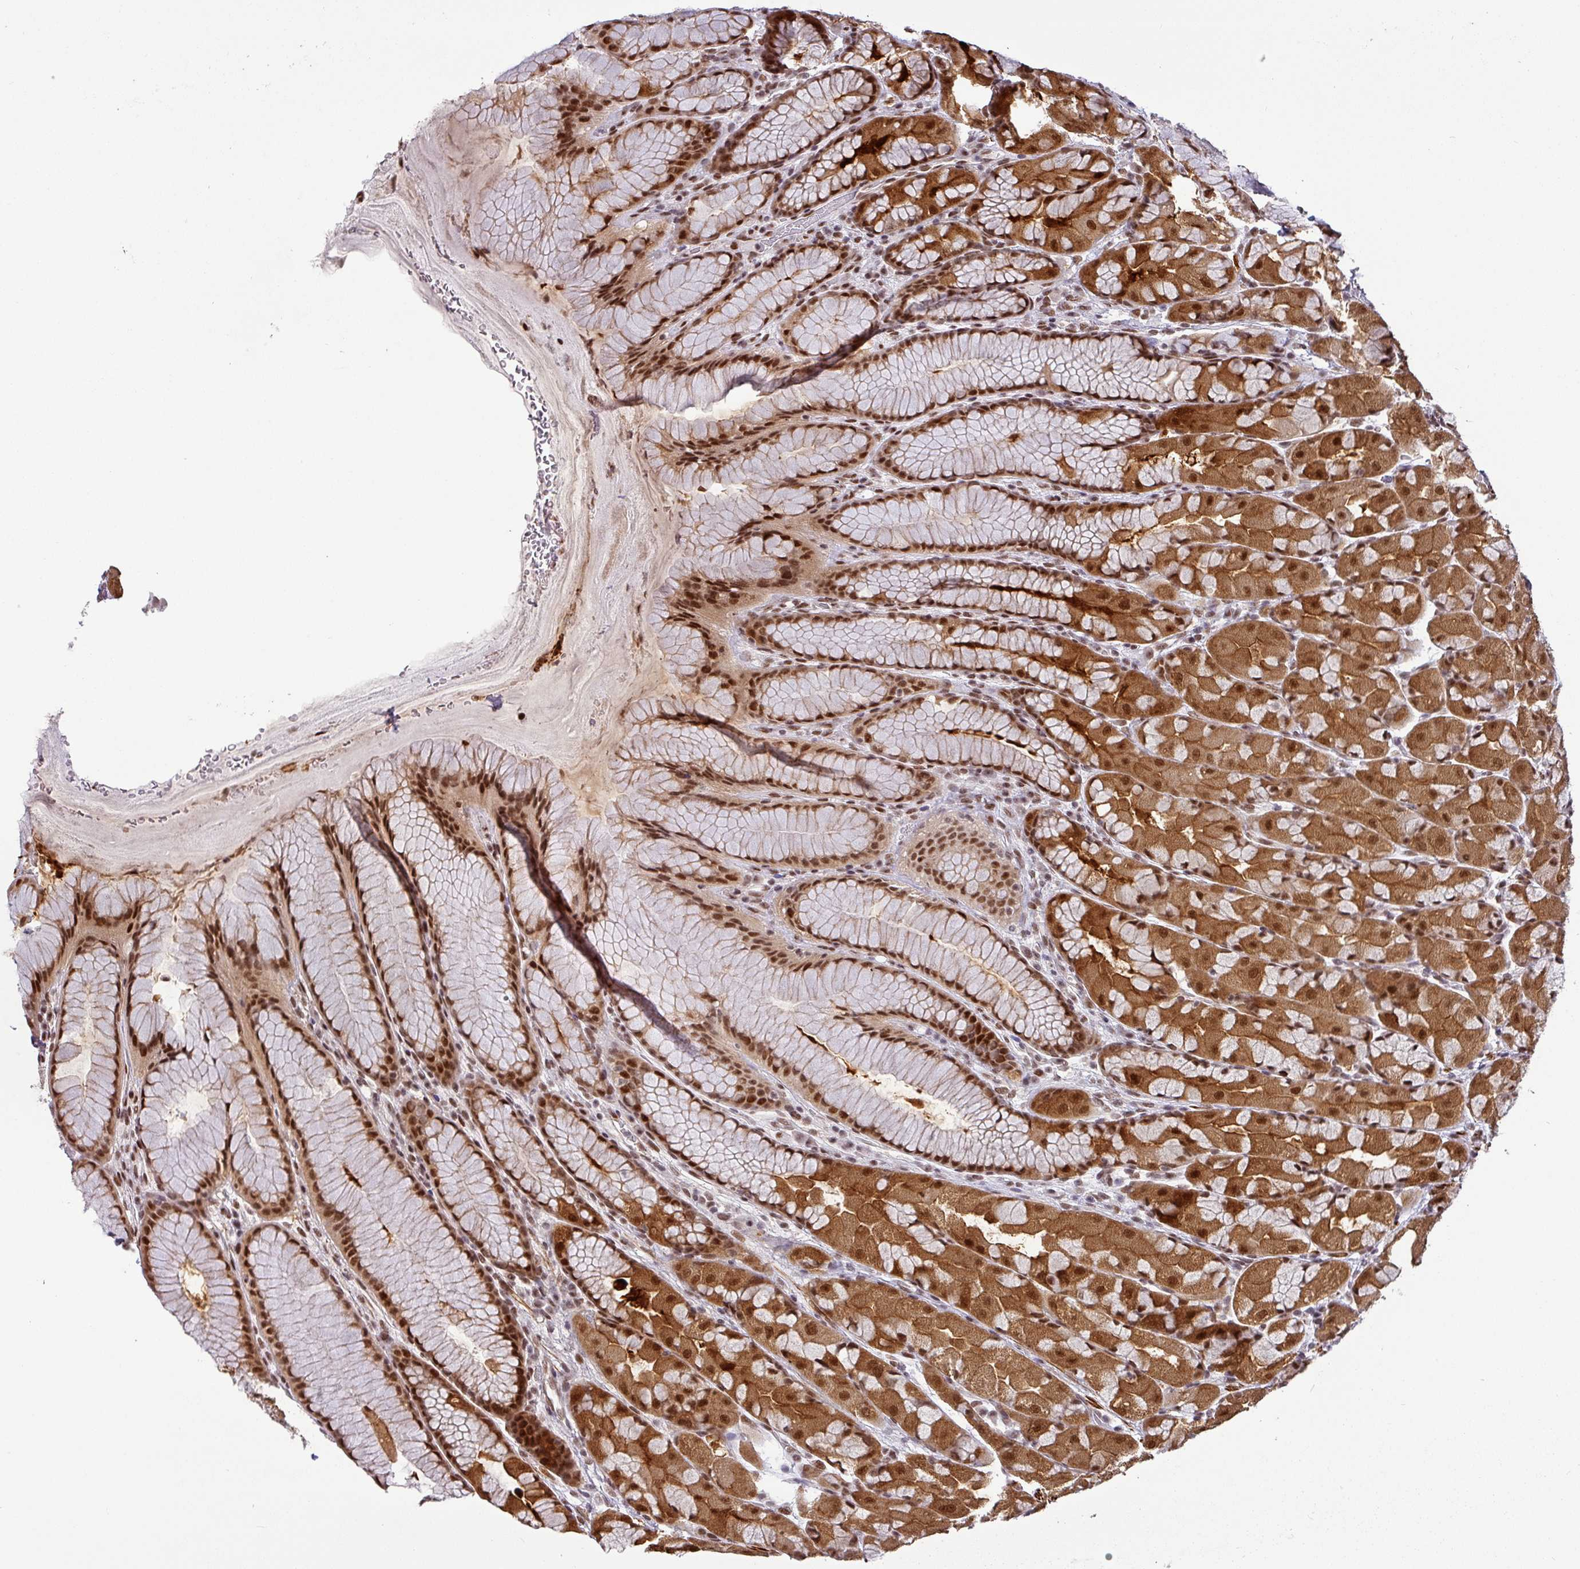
{"staining": {"intensity": "strong", "quantity": ">75%", "location": "cytoplasmic/membranous,nuclear"}, "tissue": "stomach", "cell_type": "Glandular cells", "image_type": "normal", "snomed": [{"axis": "morphology", "description": "Normal tissue, NOS"}, {"axis": "topography", "description": "Stomach"}], "caption": "Immunohistochemistry micrograph of benign human stomach stained for a protein (brown), which displays high levels of strong cytoplasmic/membranous,nuclear positivity in approximately >75% of glandular cells.", "gene": "SRSF2", "patient": {"sex": "male", "age": 57}}